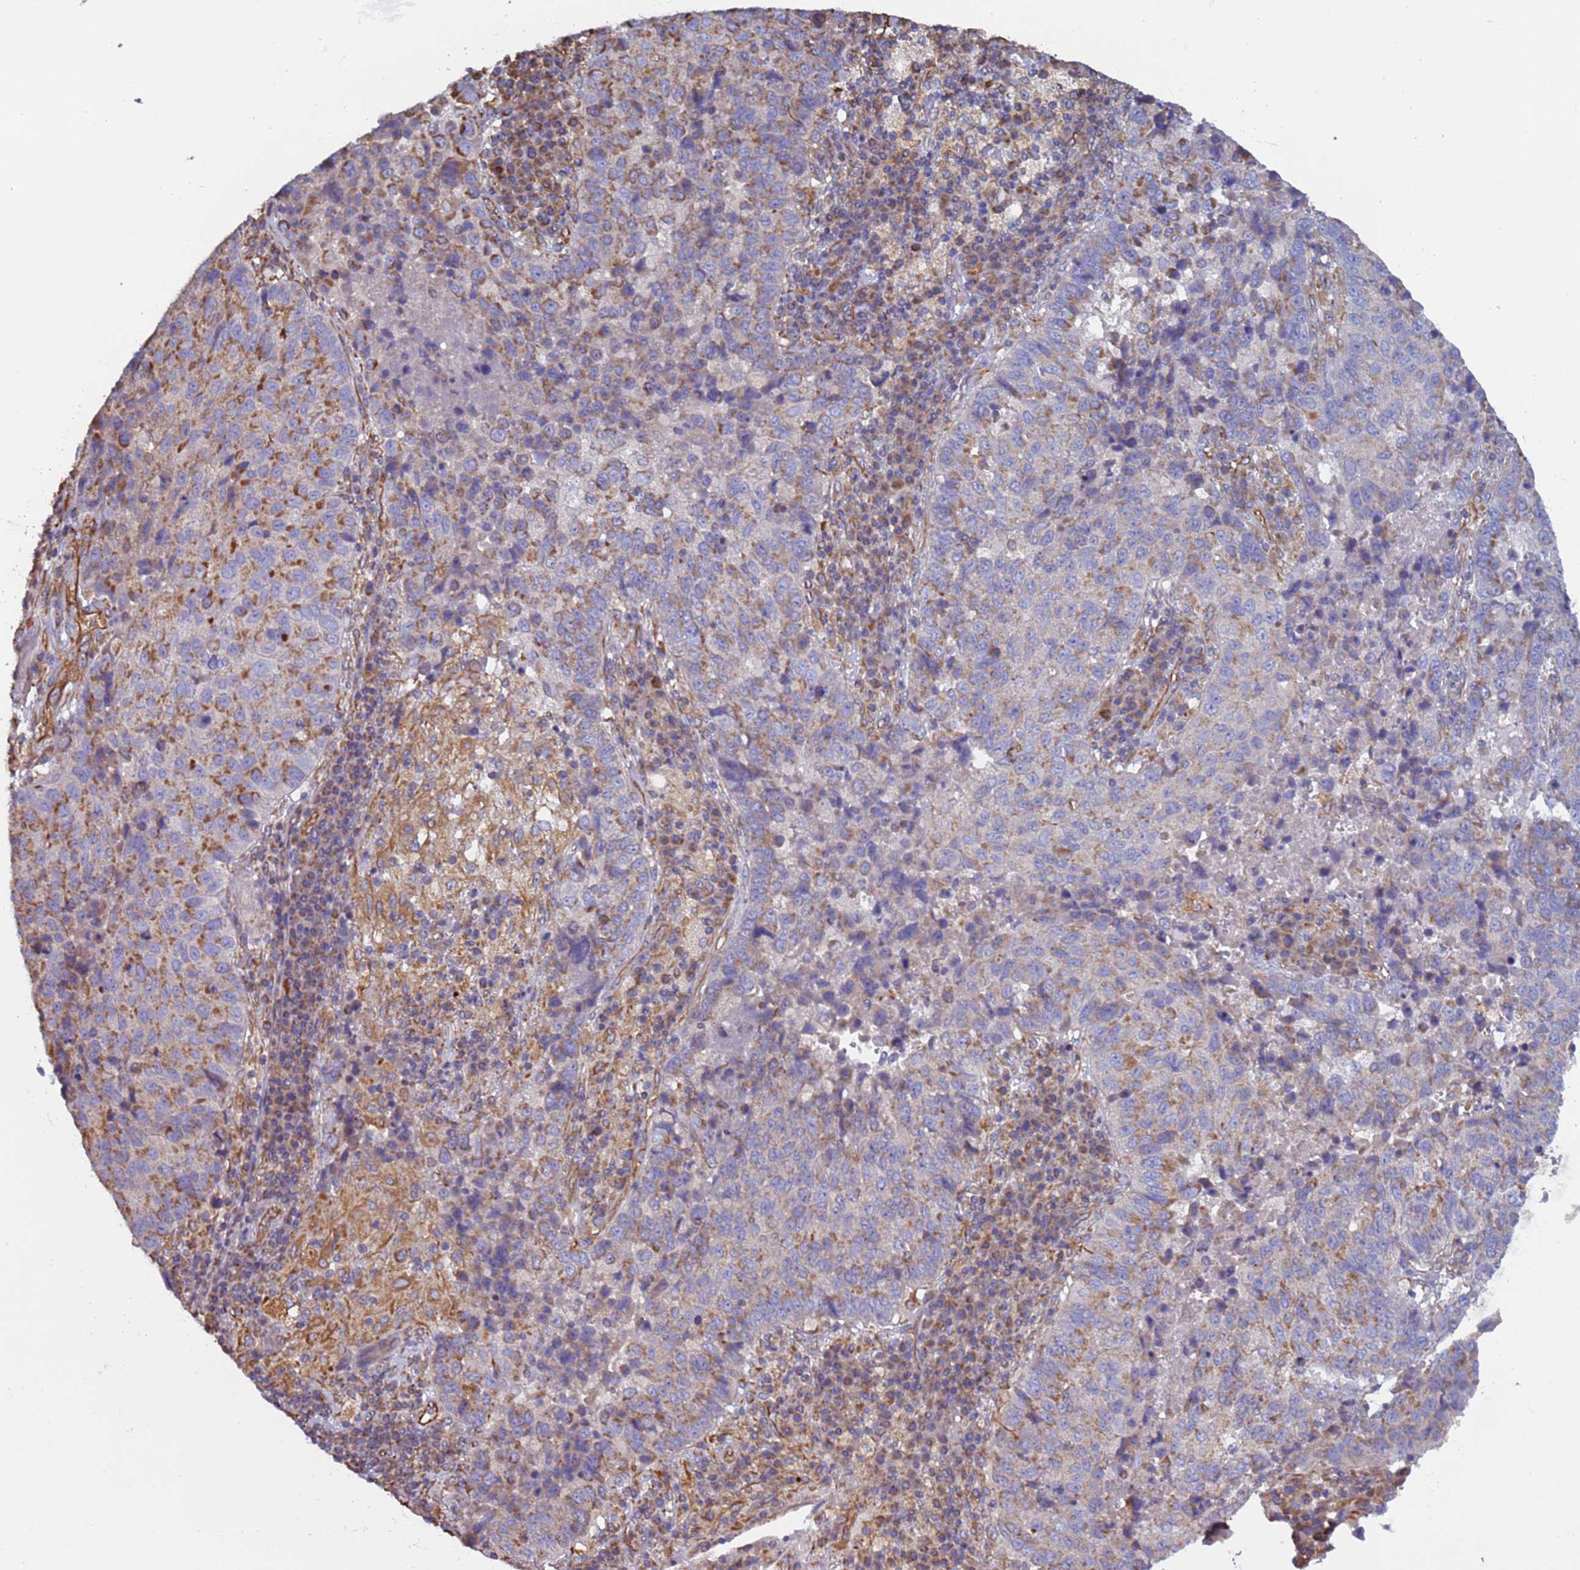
{"staining": {"intensity": "moderate", "quantity": "<25%", "location": "cytoplasmic/membranous"}, "tissue": "lung cancer", "cell_type": "Tumor cells", "image_type": "cancer", "snomed": [{"axis": "morphology", "description": "Squamous cell carcinoma, NOS"}, {"axis": "topography", "description": "Lung"}], "caption": "High-power microscopy captured an immunohistochemistry micrograph of lung cancer (squamous cell carcinoma), revealing moderate cytoplasmic/membranous expression in about <25% of tumor cells.", "gene": "NUDT12", "patient": {"sex": "male", "age": 73}}